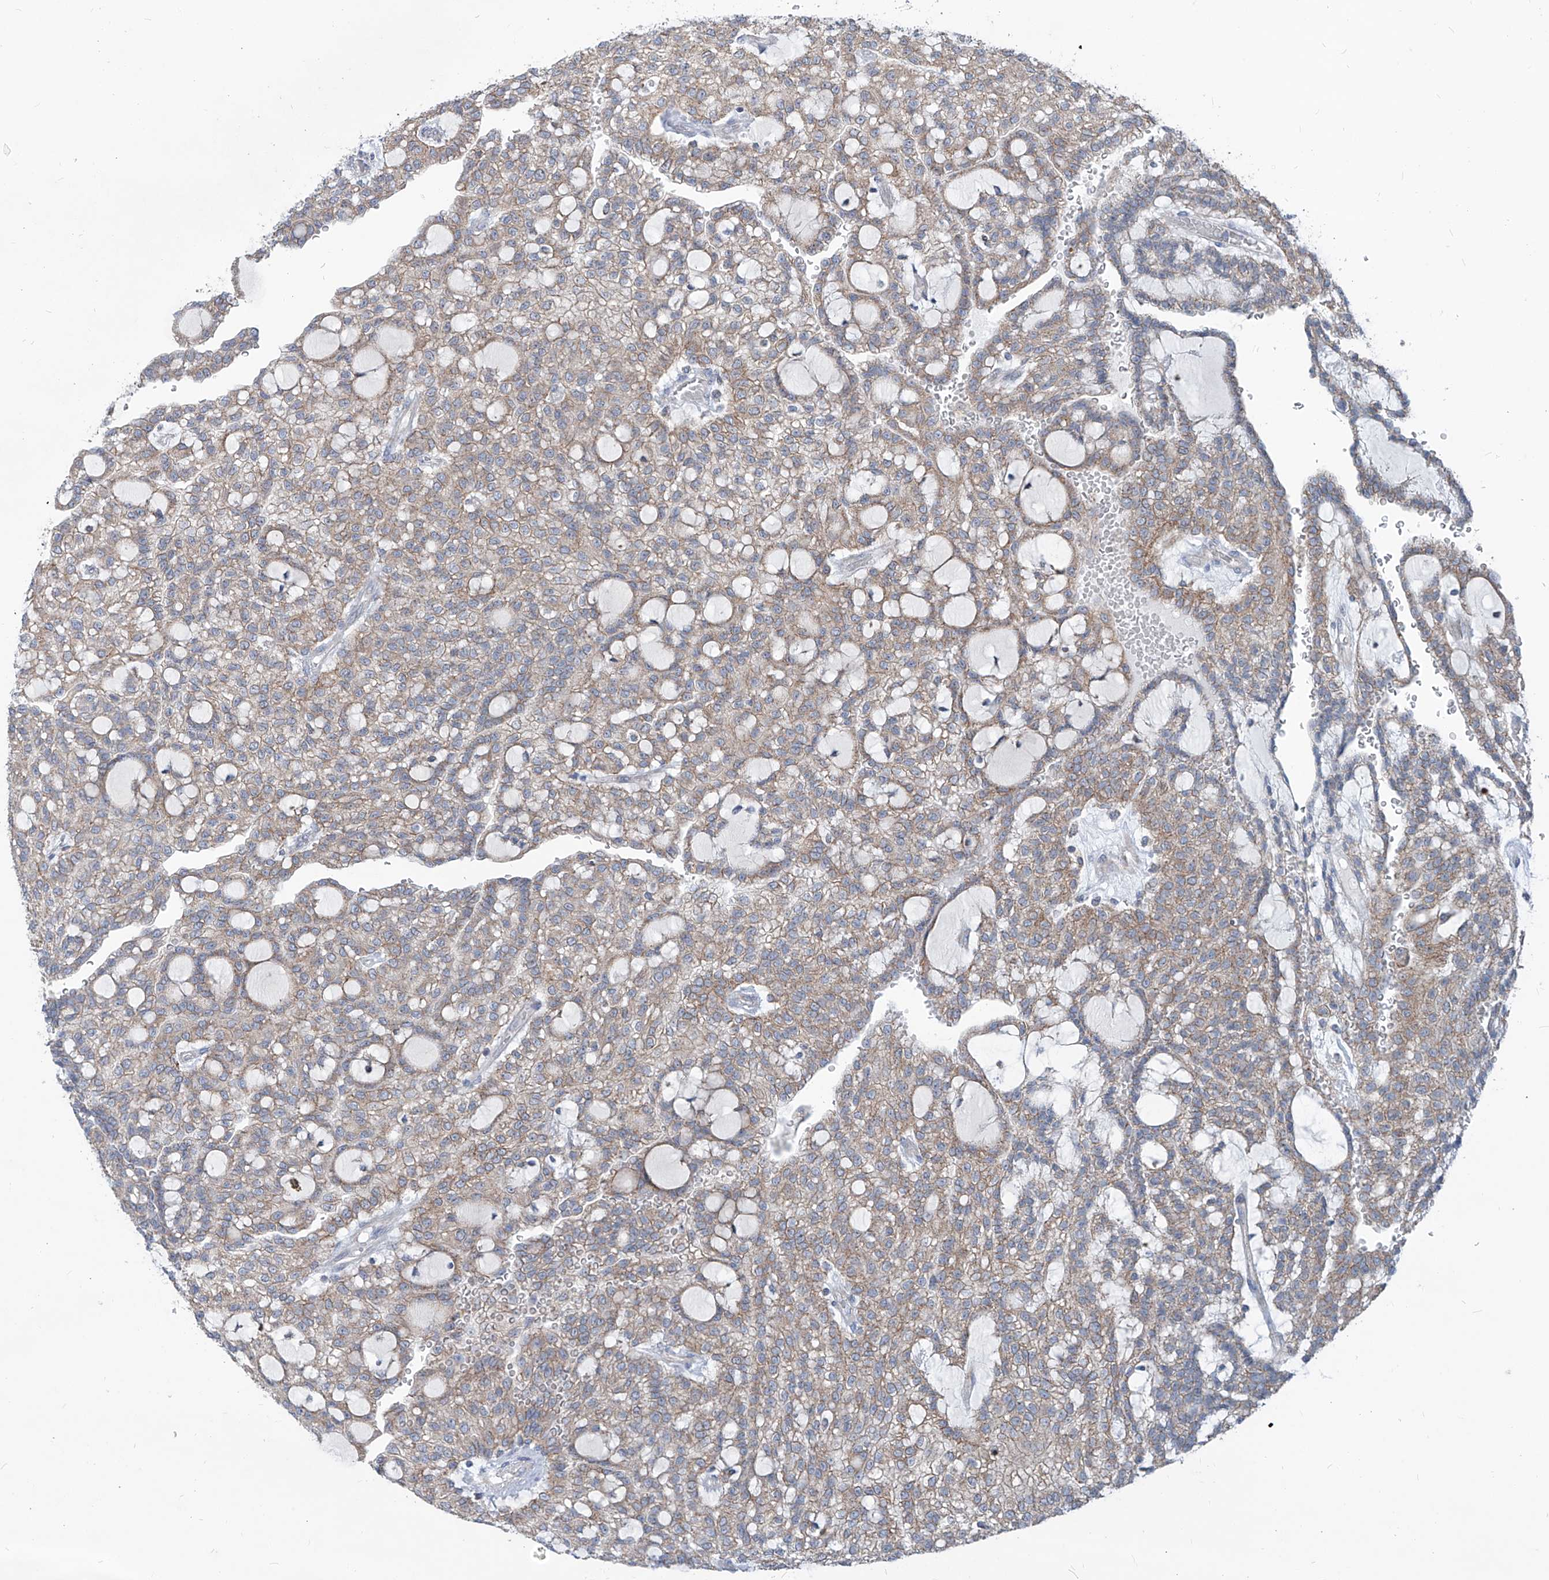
{"staining": {"intensity": "moderate", "quantity": ">75%", "location": "cytoplasmic/membranous"}, "tissue": "renal cancer", "cell_type": "Tumor cells", "image_type": "cancer", "snomed": [{"axis": "morphology", "description": "Adenocarcinoma, NOS"}, {"axis": "topography", "description": "Kidney"}], "caption": "The image exhibits a brown stain indicating the presence of a protein in the cytoplasmic/membranous of tumor cells in renal adenocarcinoma. Using DAB (3,3'-diaminobenzidine) (brown) and hematoxylin (blue) stains, captured at high magnification using brightfield microscopy.", "gene": "AGPS", "patient": {"sex": "male", "age": 63}}